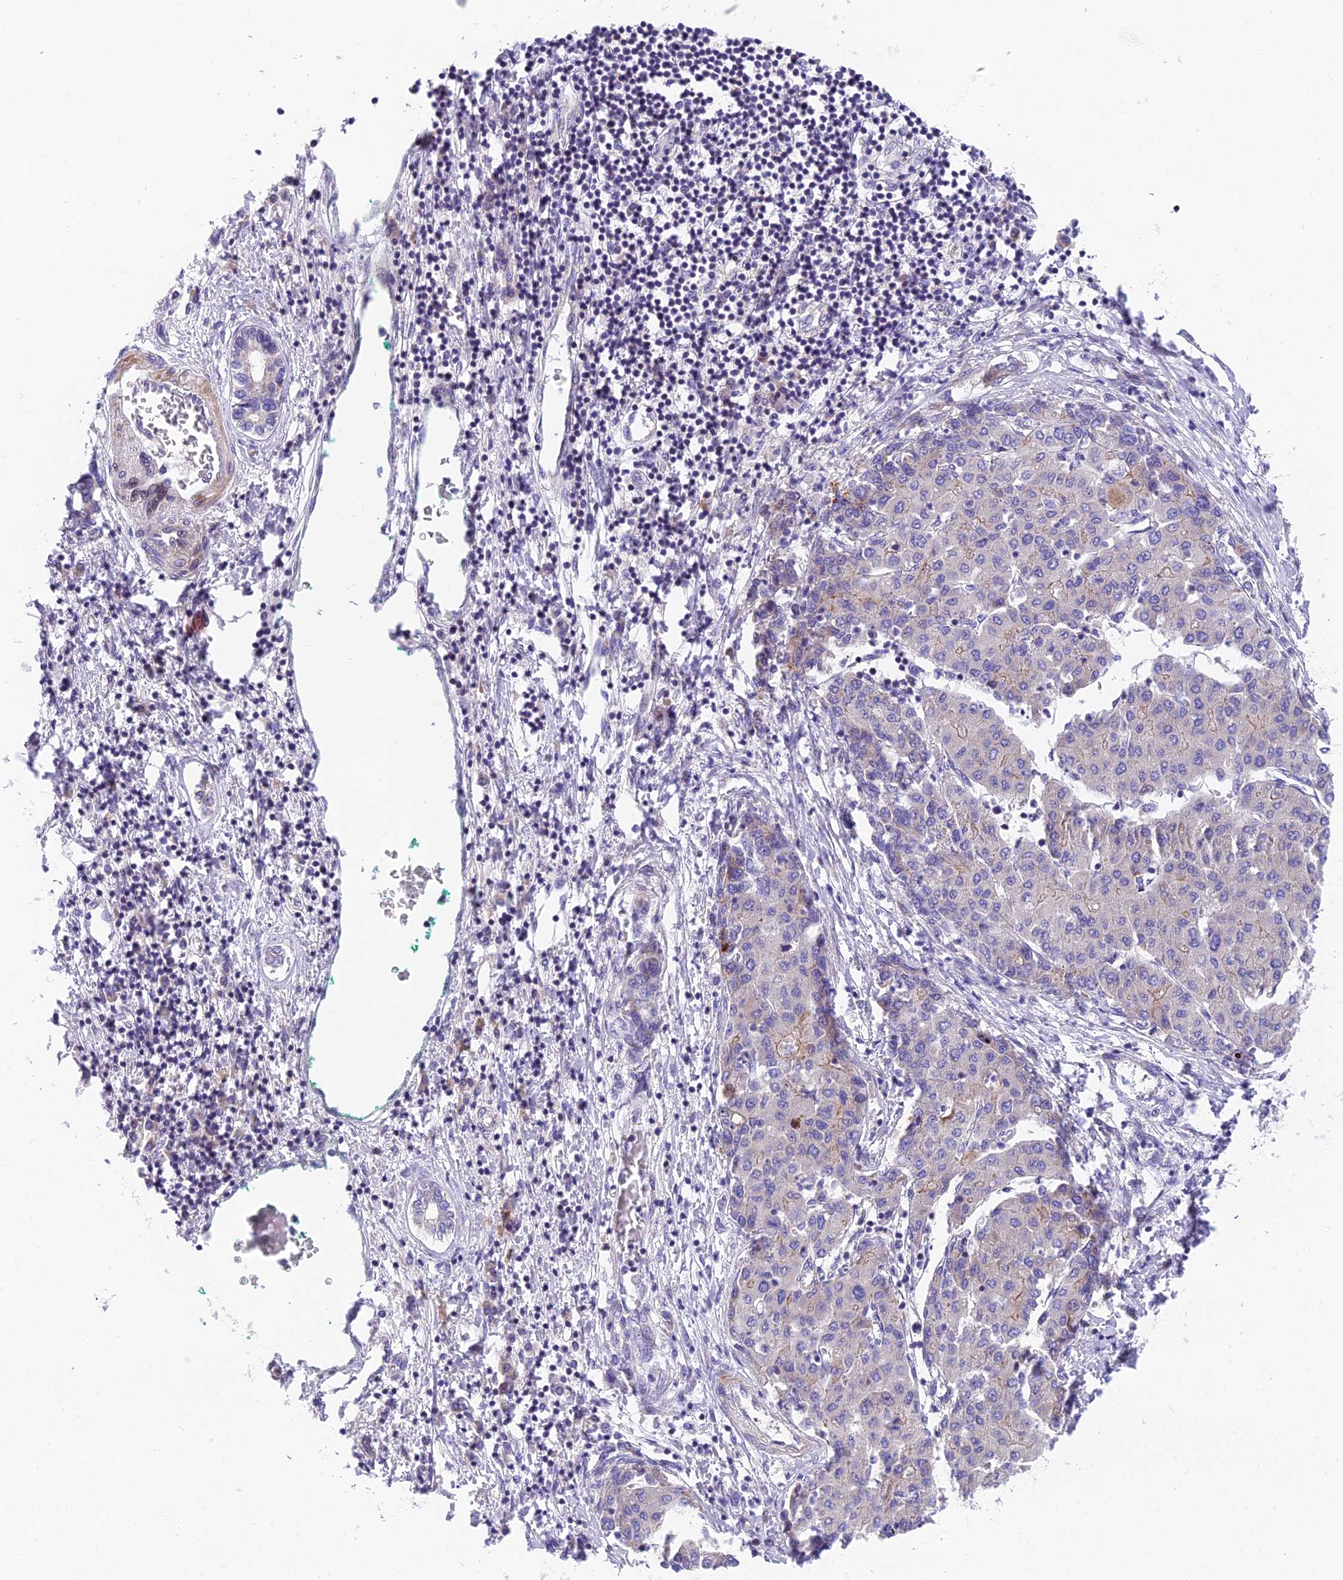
{"staining": {"intensity": "weak", "quantity": "<25%", "location": "cytoplasmic/membranous"}, "tissue": "liver cancer", "cell_type": "Tumor cells", "image_type": "cancer", "snomed": [{"axis": "morphology", "description": "Carcinoma, Hepatocellular, NOS"}, {"axis": "topography", "description": "Liver"}], "caption": "Liver cancer was stained to show a protein in brown. There is no significant positivity in tumor cells. (Stains: DAB (3,3'-diaminobenzidine) immunohistochemistry (IHC) with hematoxylin counter stain, Microscopy: brightfield microscopy at high magnification).", "gene": "MVB12A", "patient": {"sex": "male", "age": 65}}